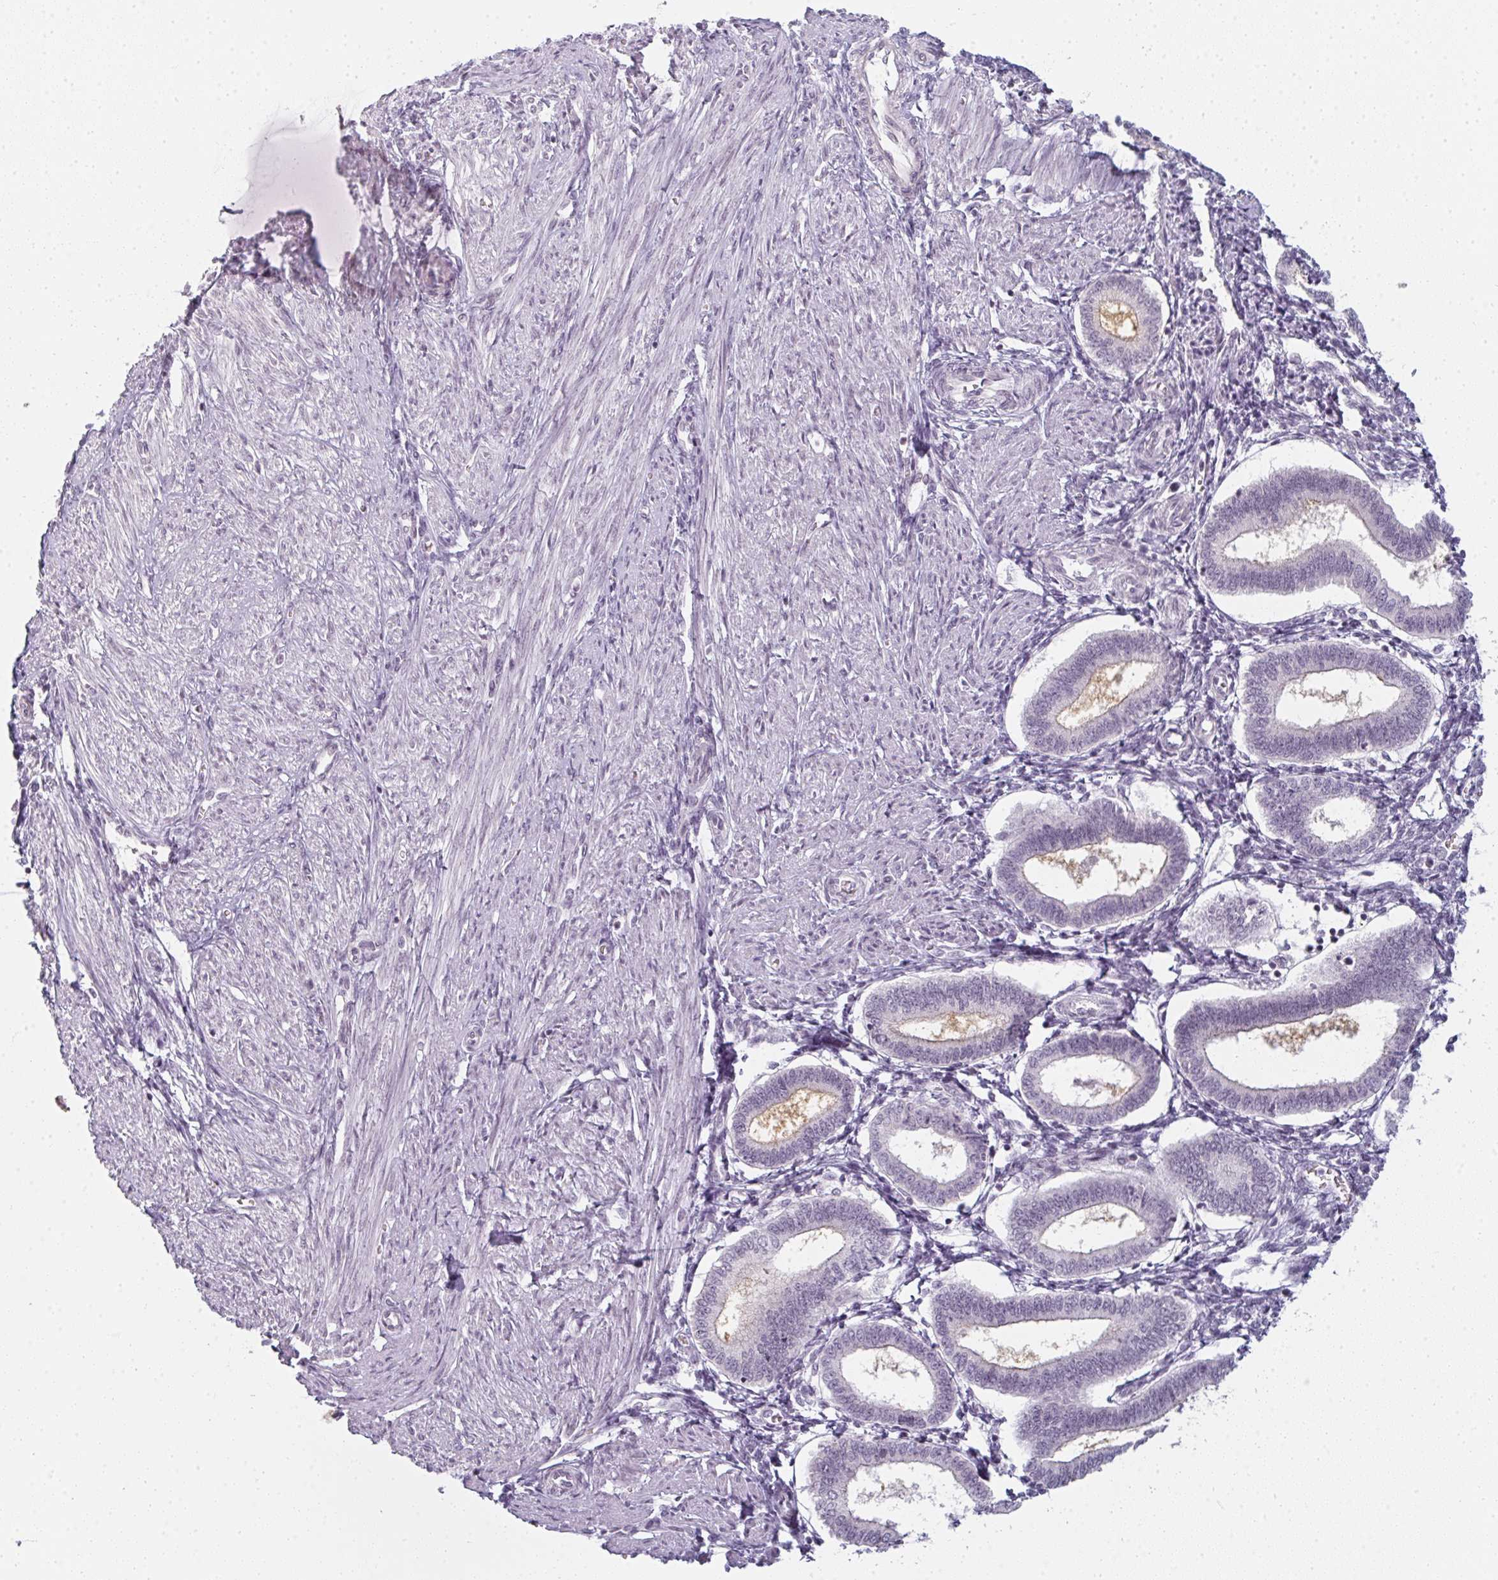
{"staining": {"intensity": "negative", "quantity": "none", "location": "none"}, "tissue": "endometrium", "cell_type": "Cells in endometrial stroma", "image_type": "normal", "snomed": [{"axis": "morphology", "description": "Normal tissue, NOS"}, {"axis": "topography", "description": "Endometrium"}], "caption": "Human endometrium stained for a protein using IHC demonstrates no expression in cells in endometrial stroma.", "gene": "RBBP6", "patient": {"sex": "female", "age": 24}}